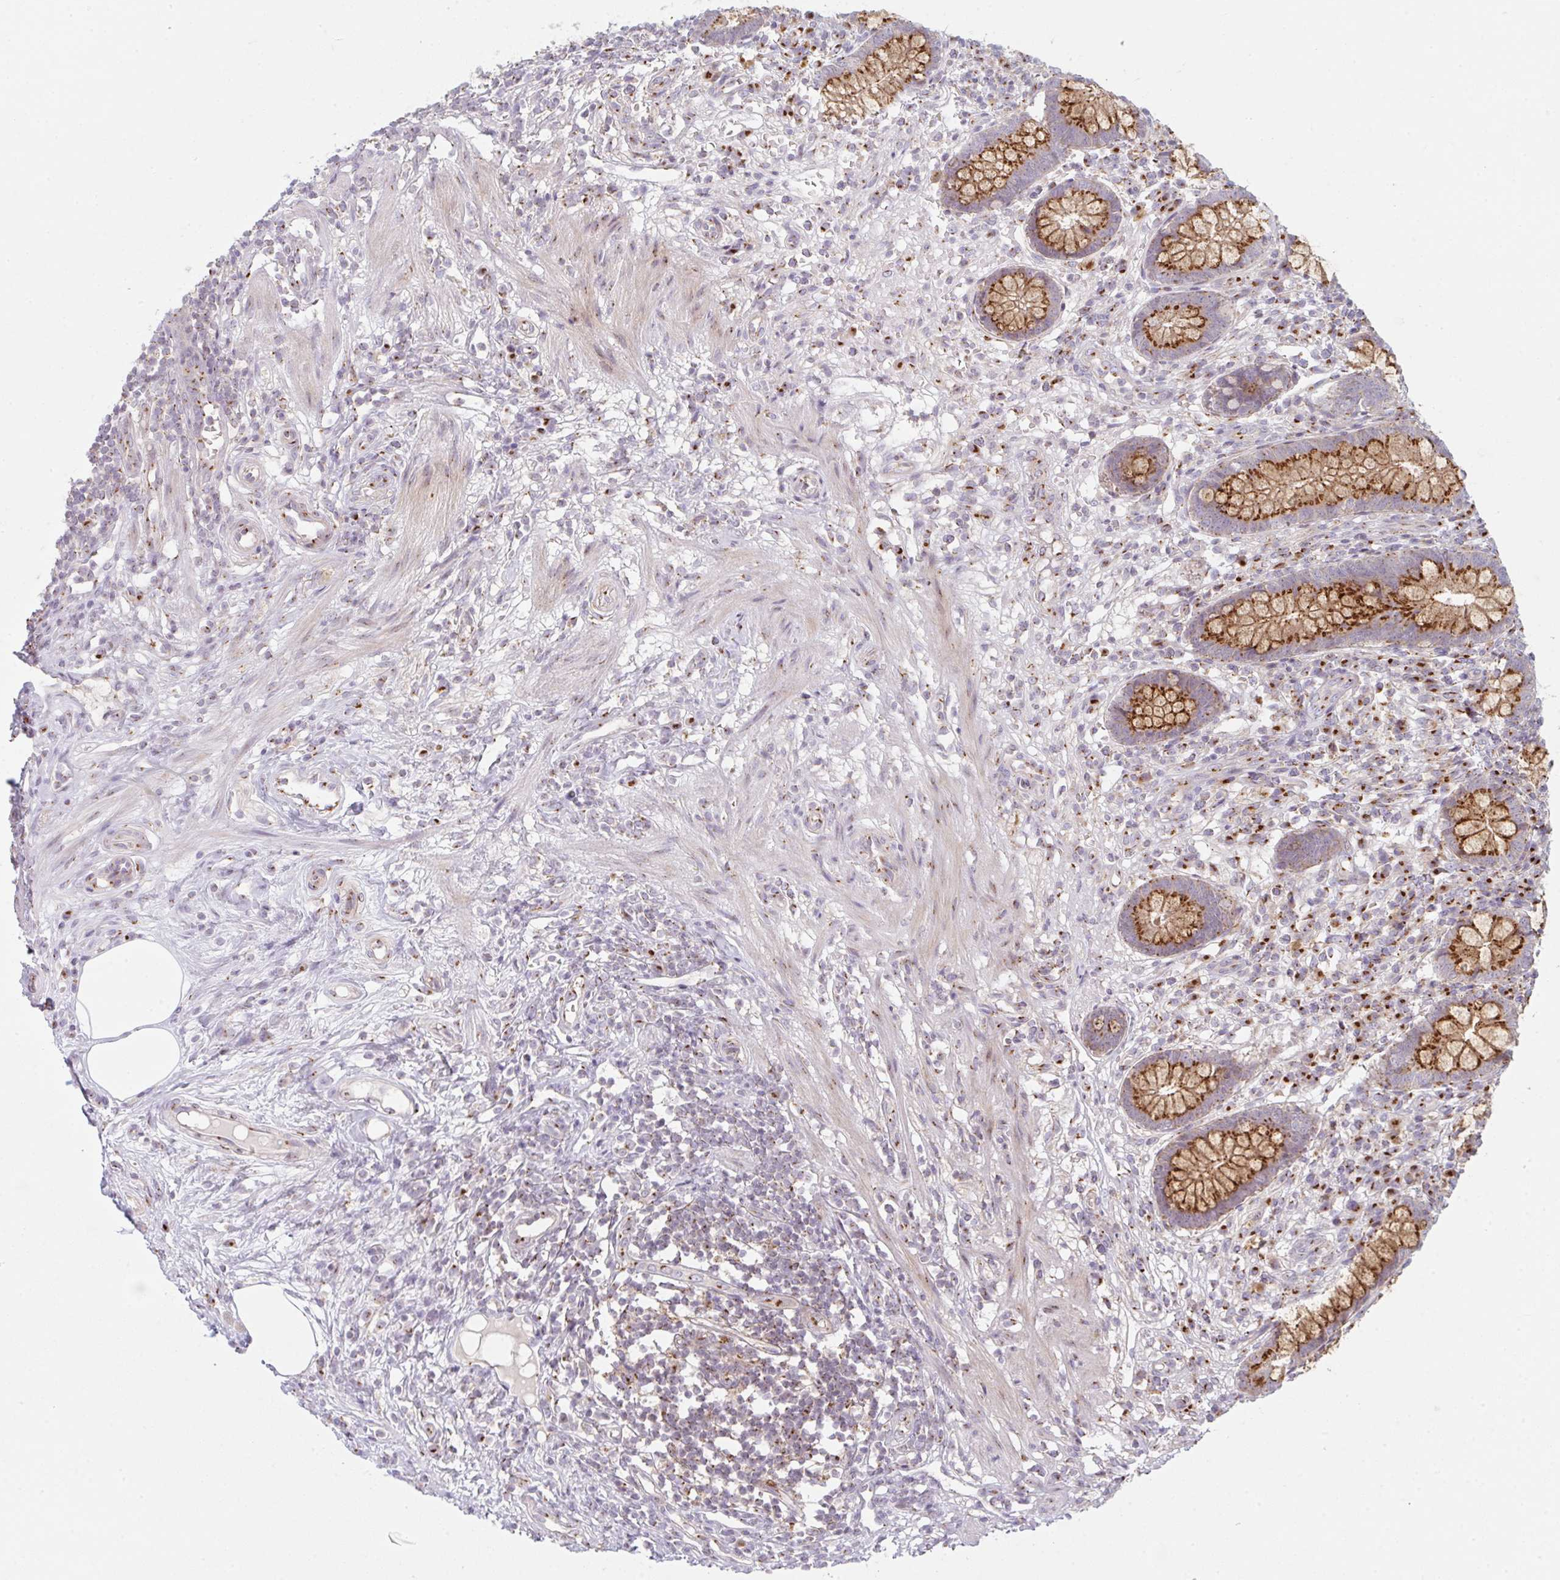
{"staining": {"intensity": "strong", "quantity": ">75%", "location": "cytoplasmic/membranous"}, "tissue": "appendix", "cell_type": "Glandular cells", "image_type": "normal", "snomed": [{"axis": "morphology", "description": "Normal tissue, NOS"}, {"axis": "topography", "description": "Appendix"}], "caption": "Strong cytoplasmic/membranous positivity is identified in about >75% of glandular cells in normal appendix.", "gene": "GVQW3", "patient": {"sex": "female", "age": 56}}